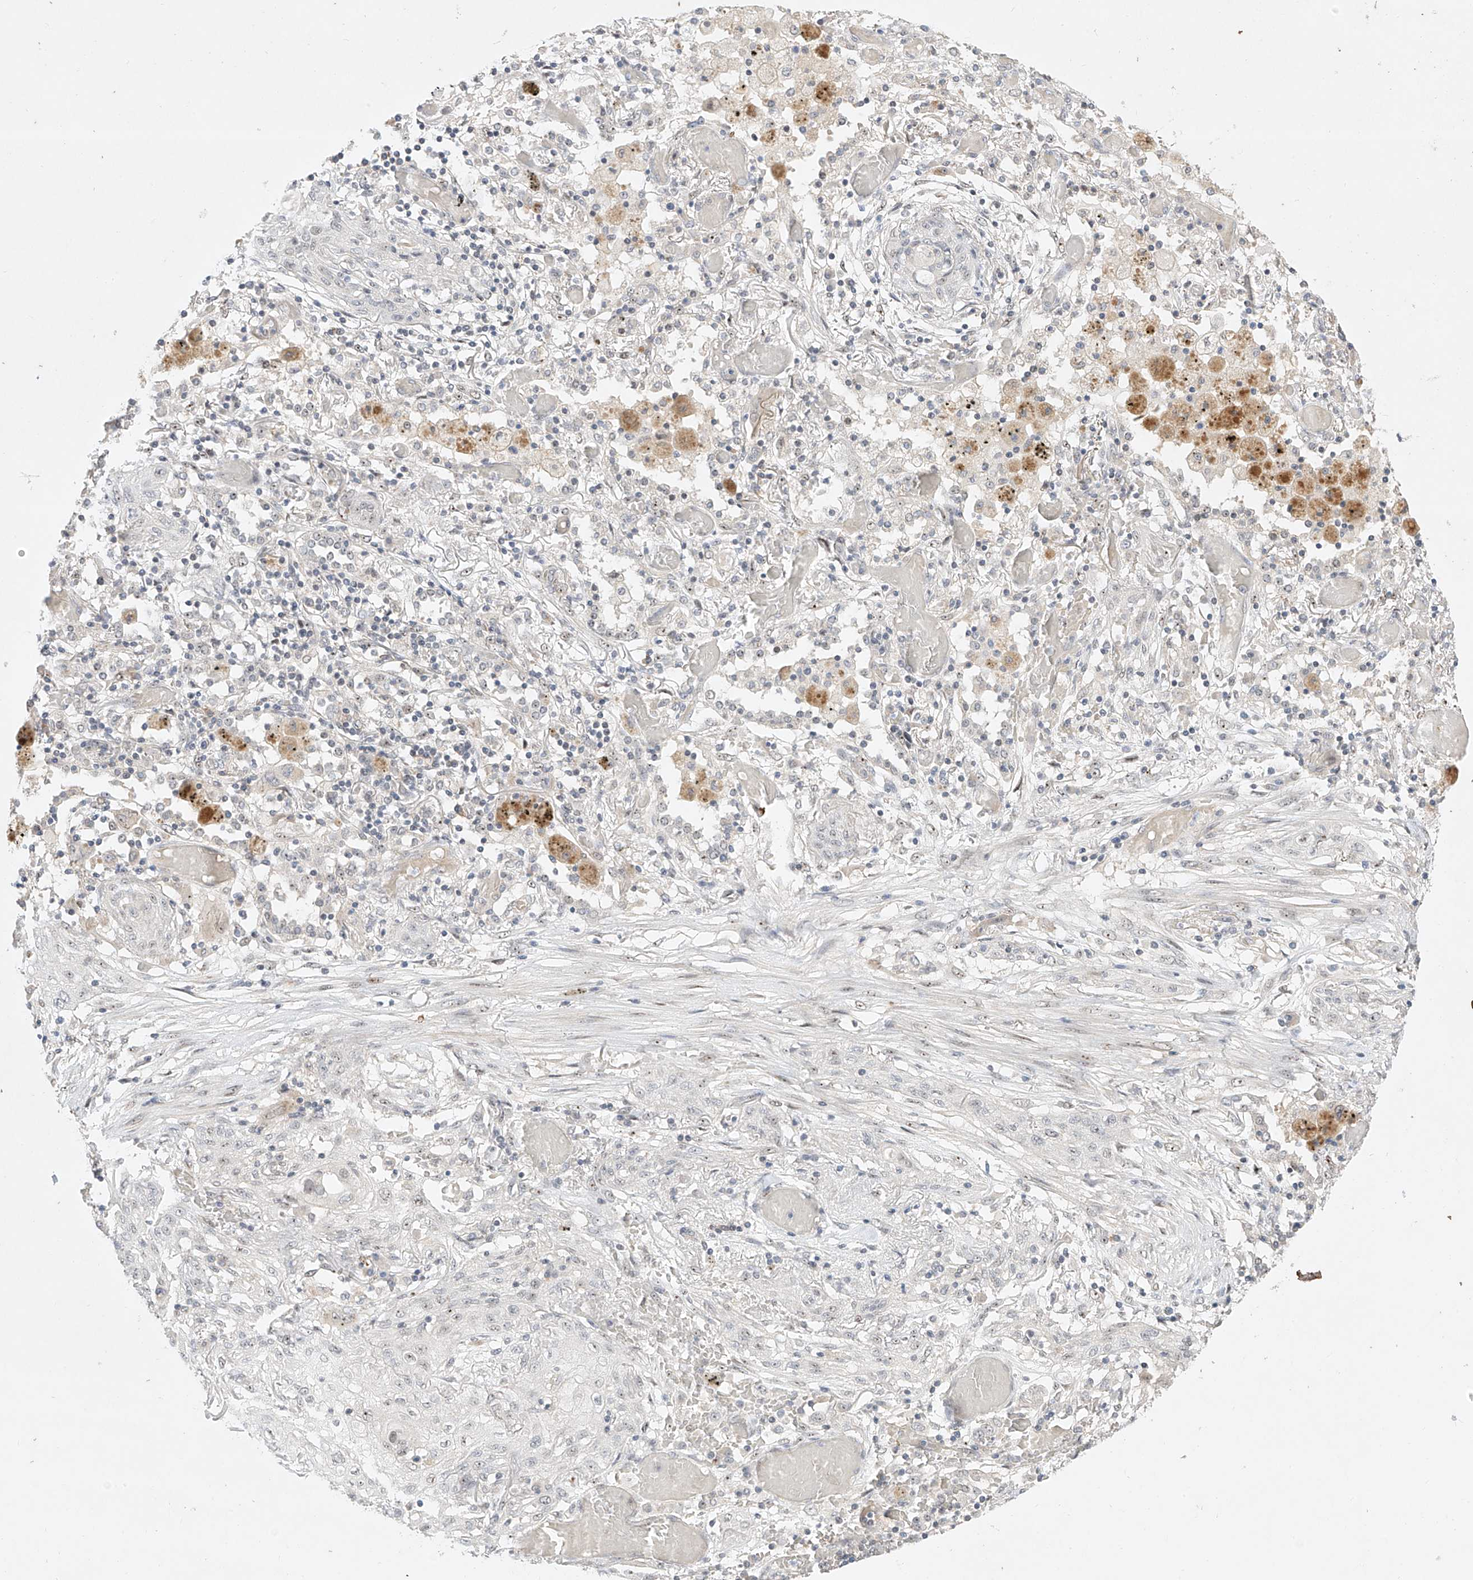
{"staining": {"intensity": "negative", "quantity": "none", "location": "none"}, "tissue": "lung cancer", "cell_type": "Tumor cells", "image_type": "cancer", "snomed": [{"axis": "morphology", "description": "Squamous cell carcinoma, NOS"}, {"axis": "topography", "description": "Lung"}], "caption": "Tumor cells are negative for brown protein staining in squamous cell carcinoma (lung).", "gene": "TASP1", "patient": {"sex": "female", "age": 47}}